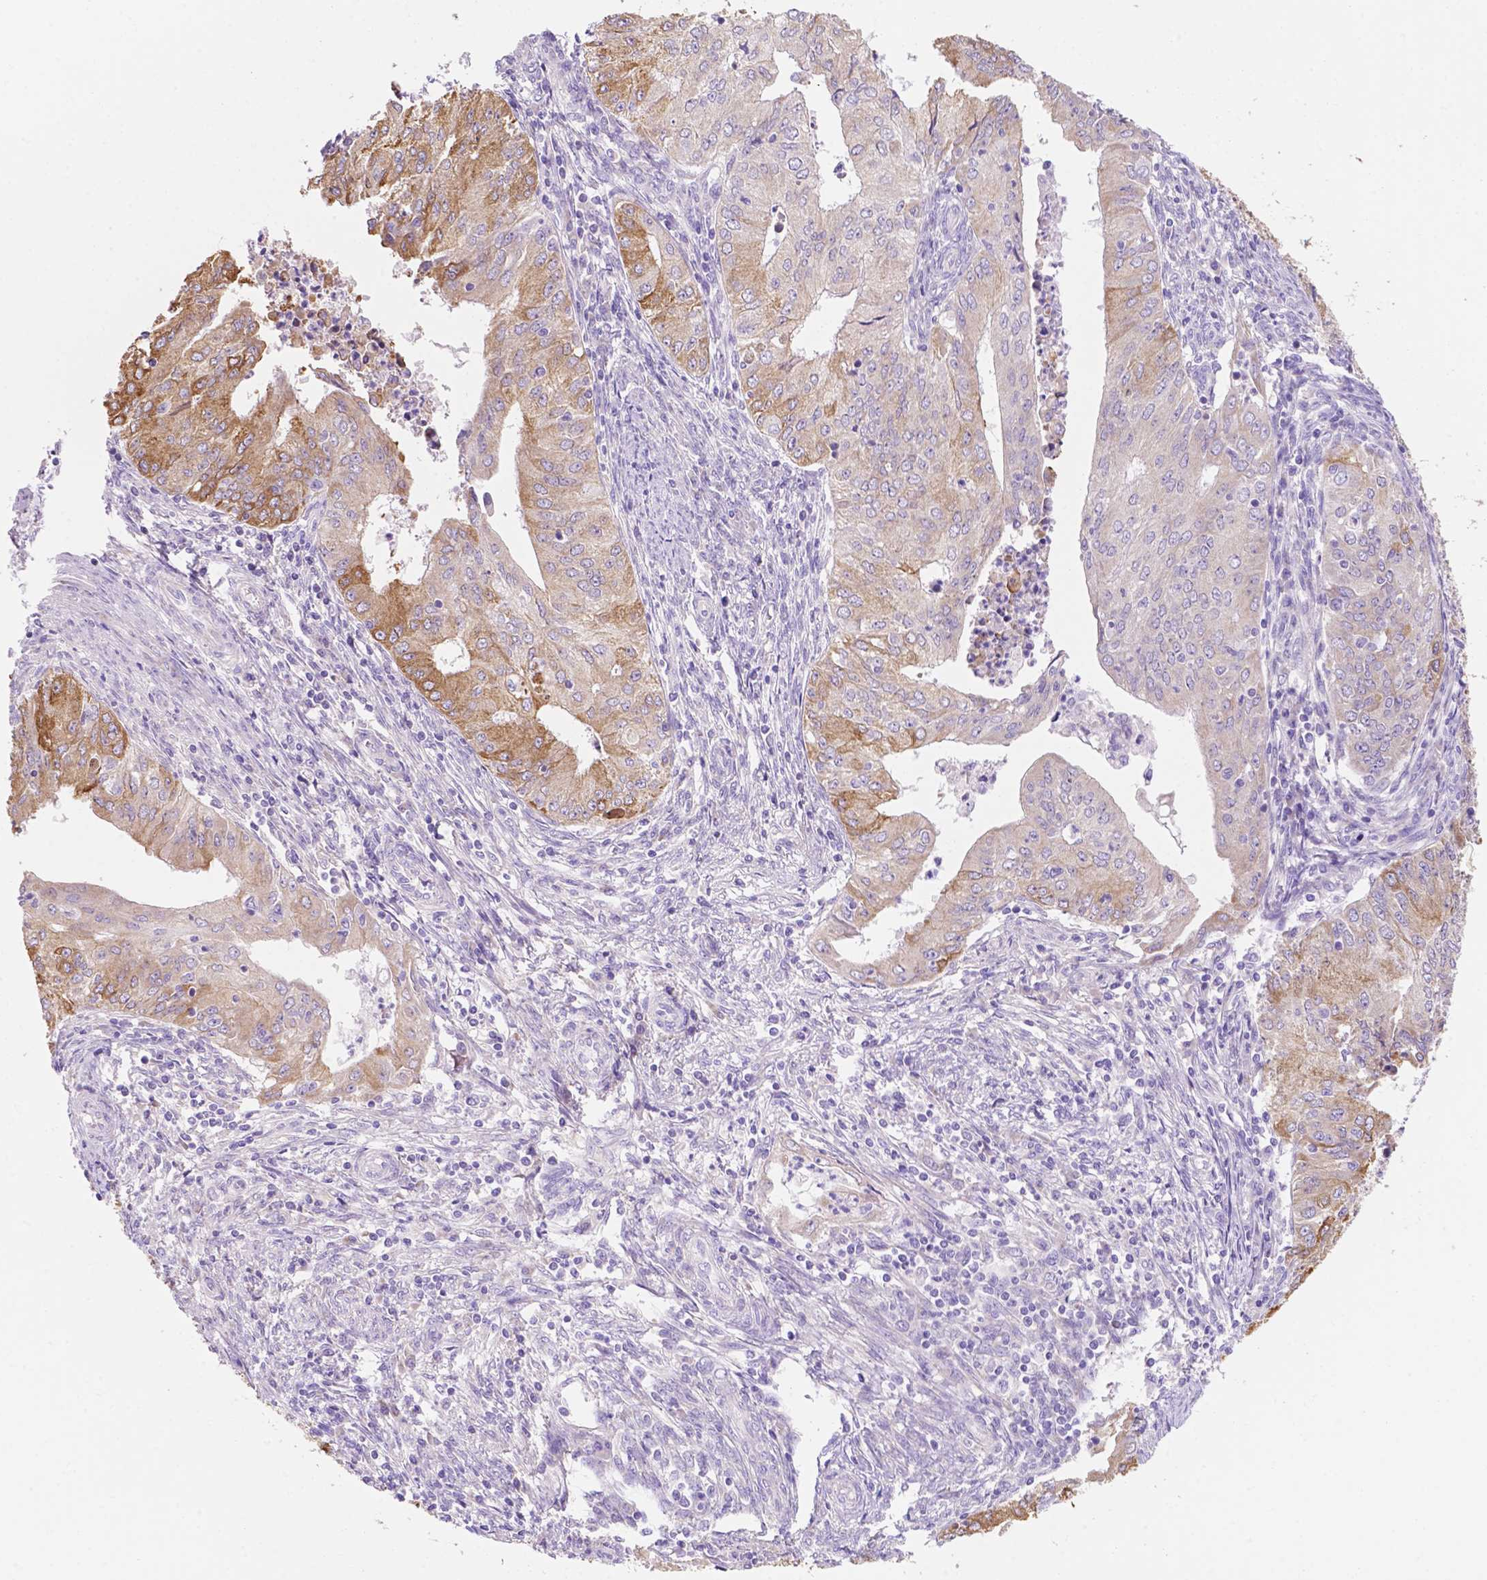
{"staining": {"intensity": "moderate", "quantity": "<25%", "location": "cytoplasmic/membranous"}, "tissue": "endometrial cancer", "cell_type": "Tumor cells", "image_type": "cancer", "snomed": [{"axis": "morphology", "description": "Adenocarcinoma, NOS"}, {"axis": "topography", "description": "Endometrium"}], "caption": "DAB immunohistochemical staining of human endometrial cancer shows moderate cytoplasmic/membranous protein expression in approximately <25% of tumor cells.", "gene": "CEACAM7", "patient": {"sex": "female", "age": 50}}